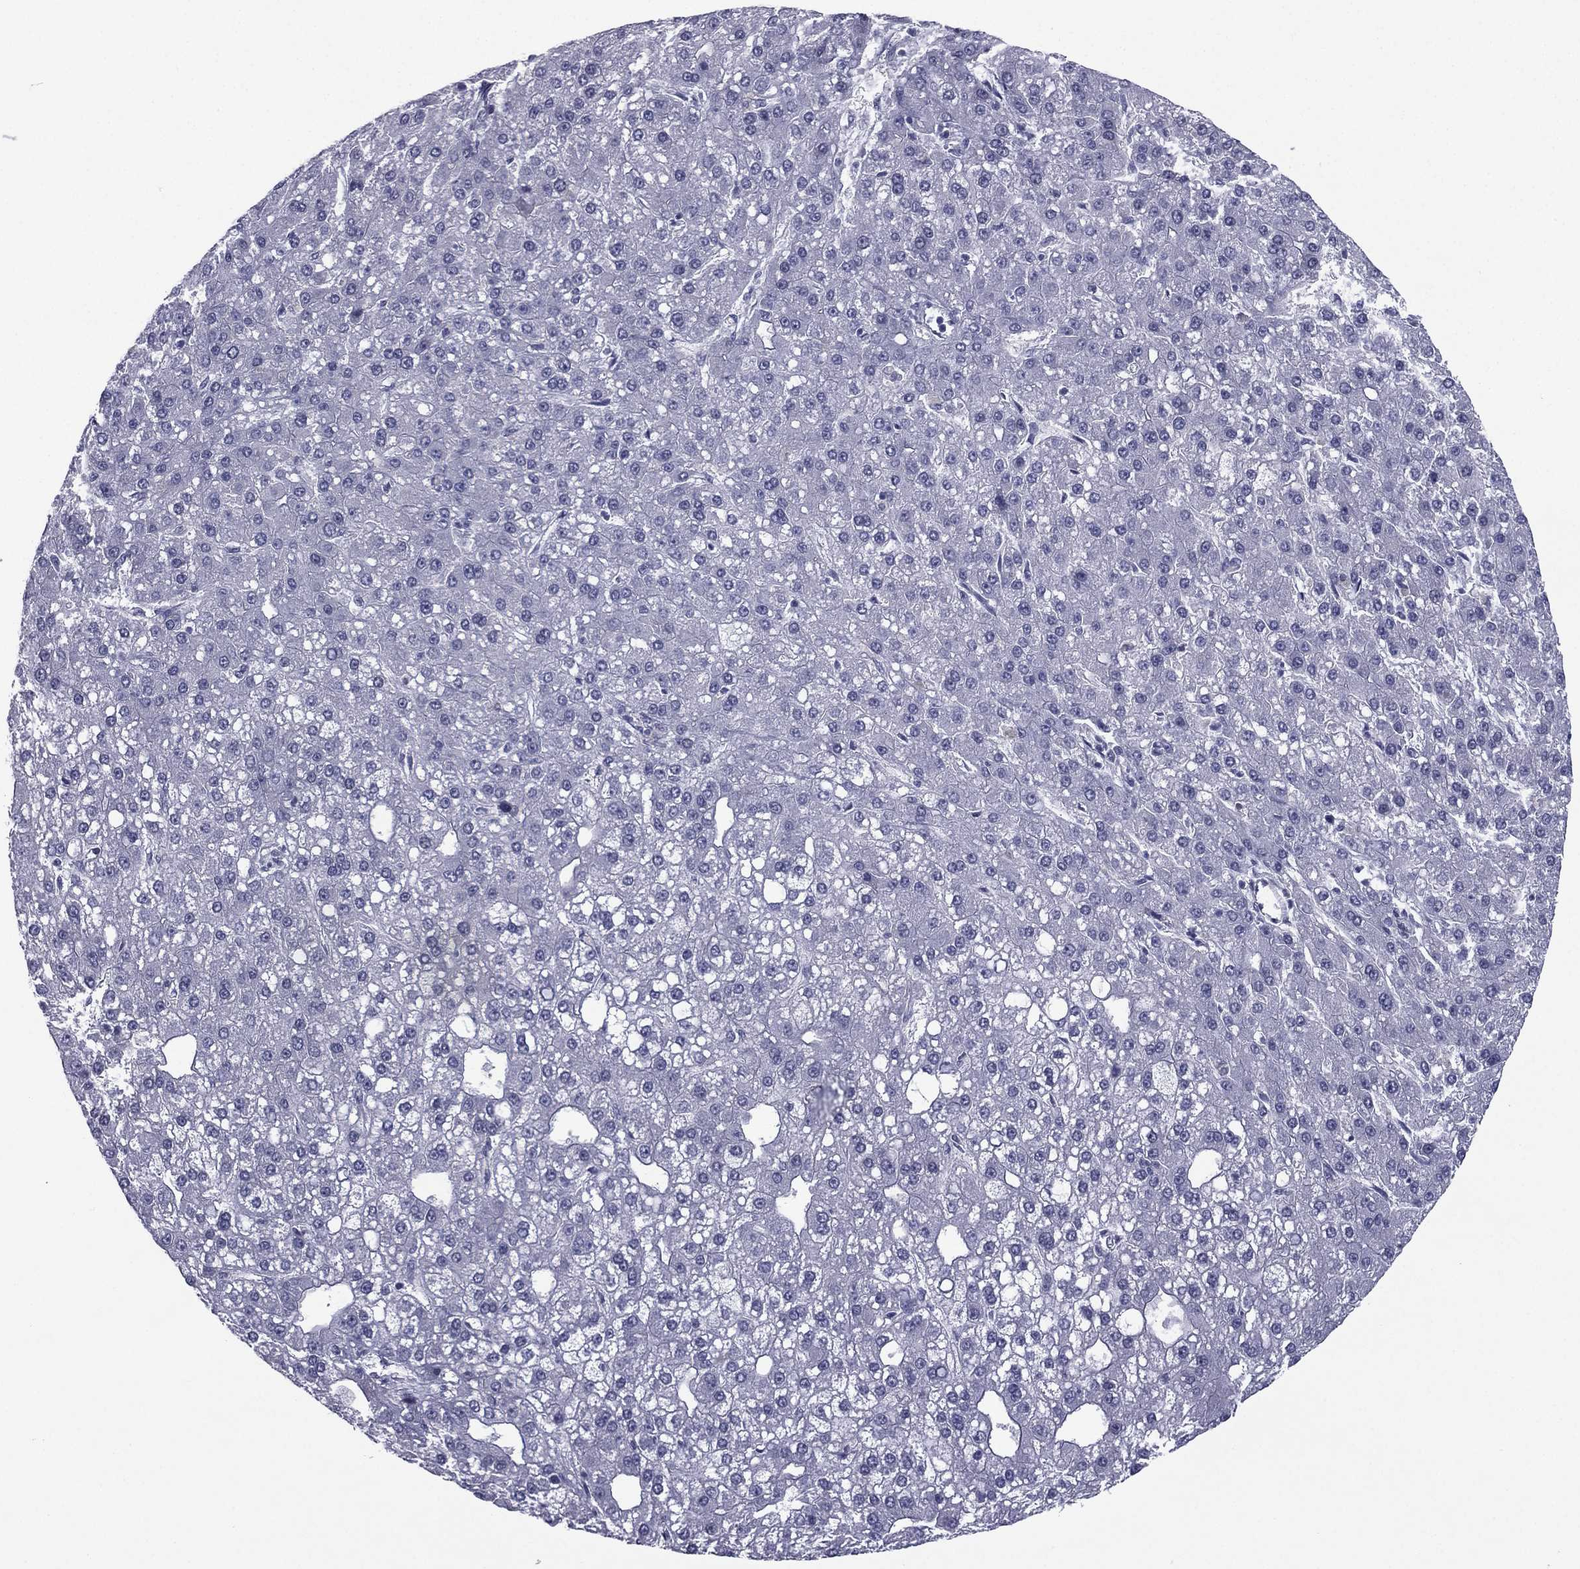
{"staining": {"intensity": "negative", "quantity": "none", "location": "none"}, "tissue": "liver cancer", "cell_type": "Tumor cells", "image_type": "cancer", "snomed": [{"axis": "morphology", "description": "Carcinoma, Hepatocellular, NOS"}, {"axis": "topography", "description": "Liver"}], "caption": "This is an IHC photomicrograph of liver hepatocellular carcinoma. There is no expression in tumor cells.", "gene": "ACTRT2", "patient": {"sex": "male", "age": 67}}